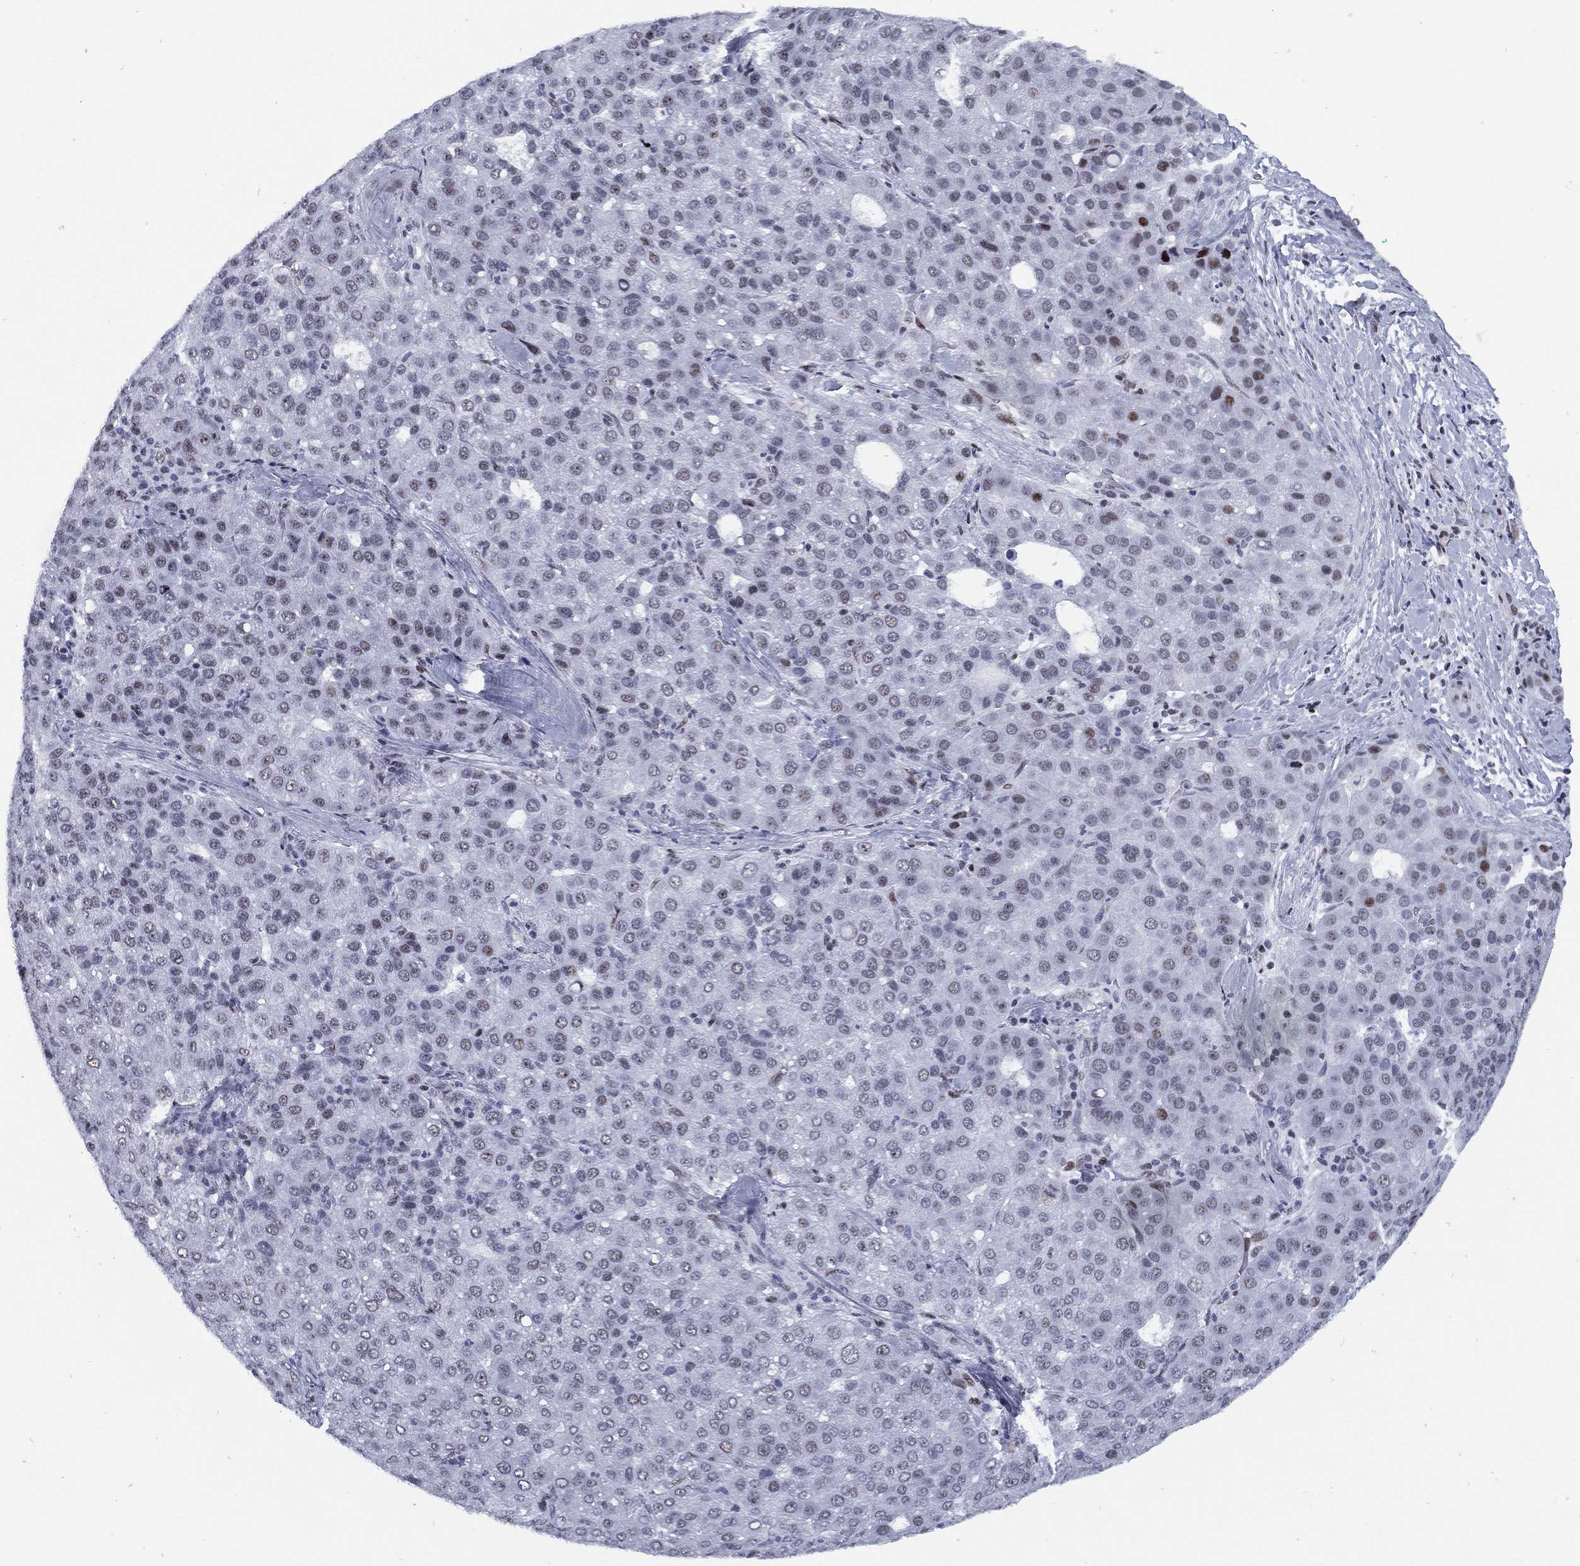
{"staining": {"intensity": "moderate", "quantity": "<25%", "location": "nuclear"}, "tissue": "liver cancer", "cell_type": "Tumor cells", "image_type": "cancer", "snomed": [{"axis": "morphology", "description": "Carcinoma, Hepatocellular, NOS"}, {"axis": "topography", "description": "Liver"}], "caption": "Liver hepatocellular carcinoma stained for a protein (brown) shows moderate nuclear positive expression in approximately <25% of tumor cells.", "gene": "CYB561D2", "patient": {"sex": "male", "age": 65}}